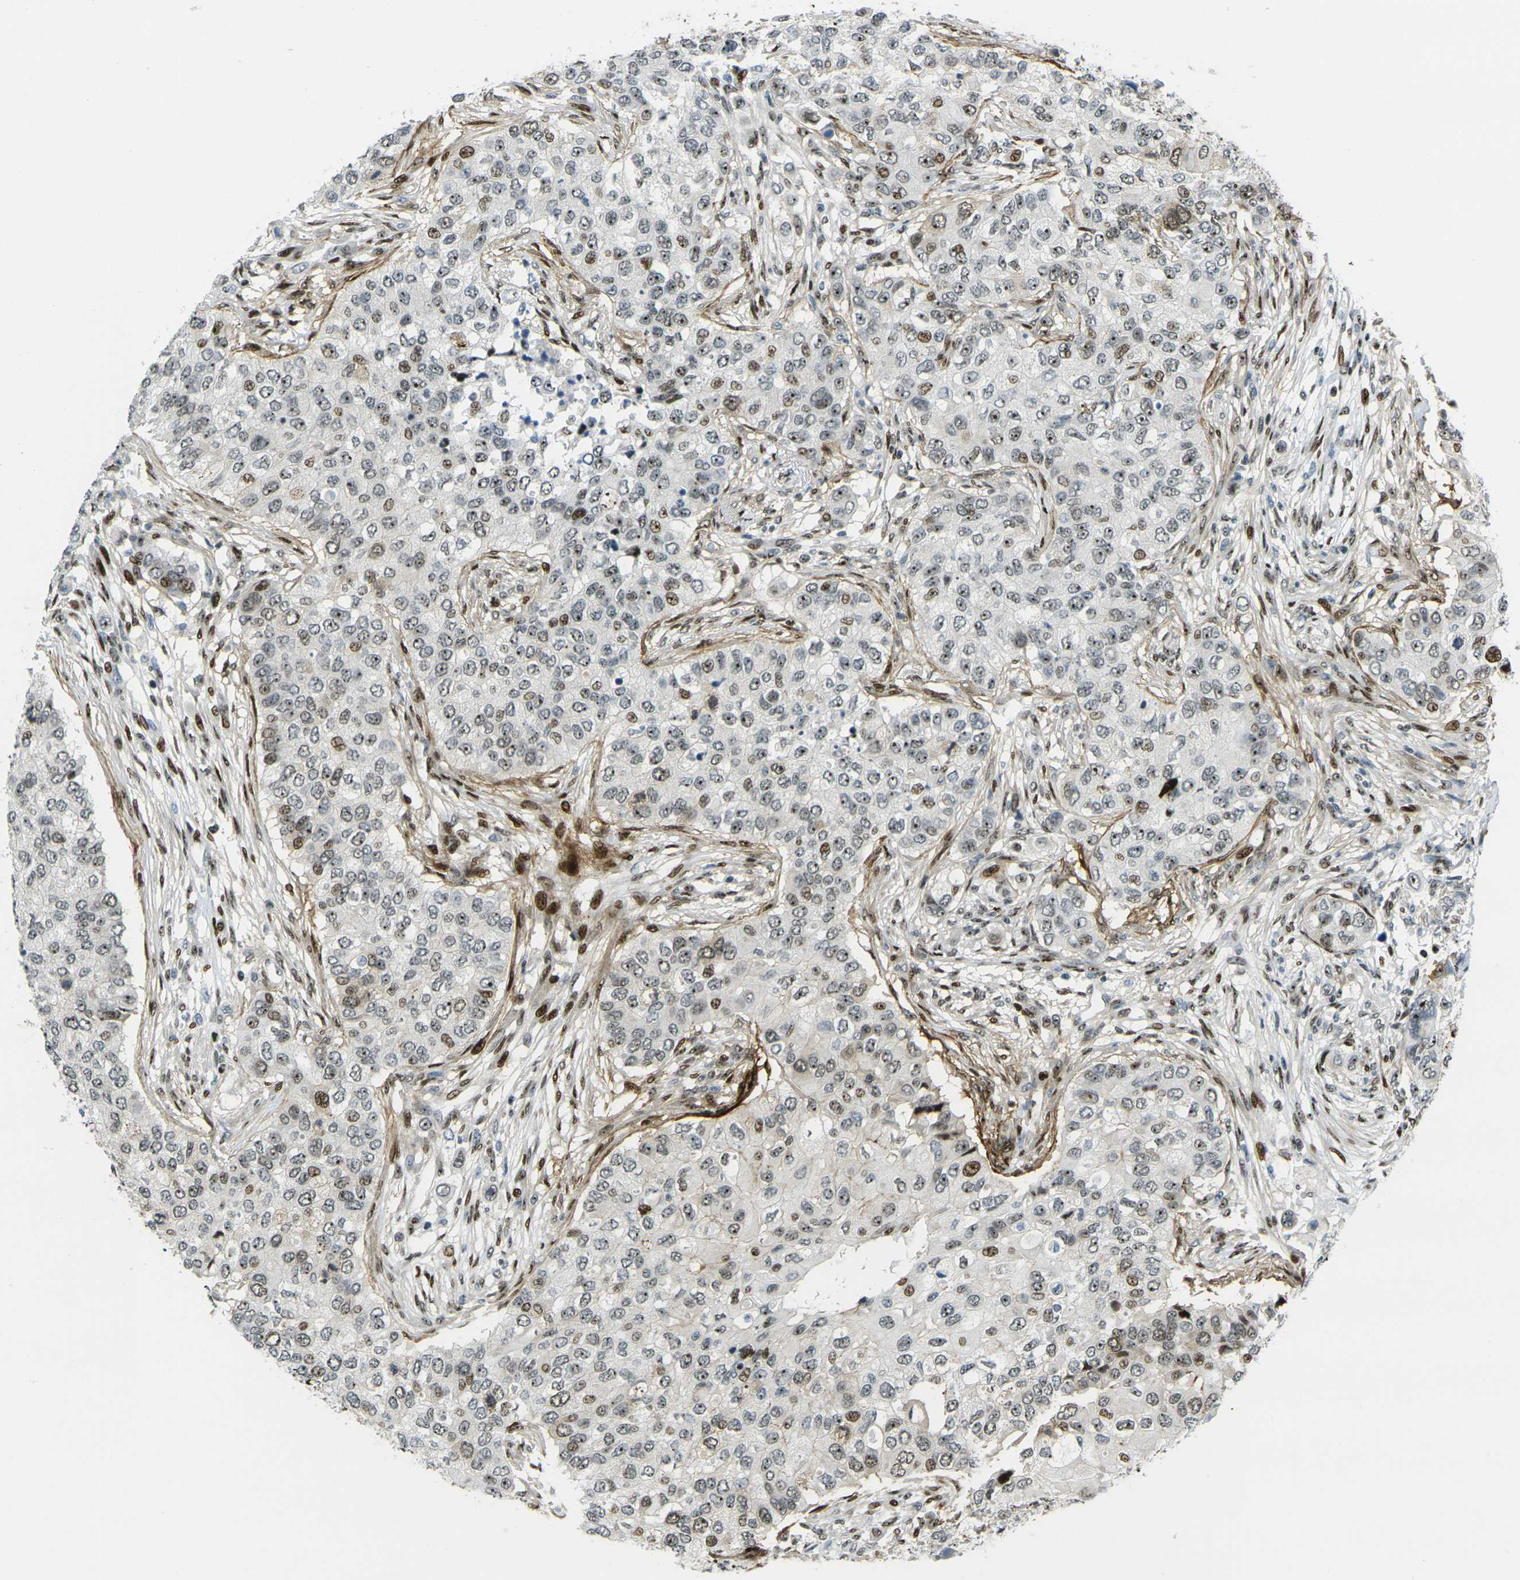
{"staining": {"intensity": "moderate", "quantity": ">75%", "location": "nuclear"}, "tissue": "breast cancer", "cell_type": "Tumor cells", "image_type": "cancer", "snomed": [{"axis": "morphology", "description": "Normal tissue, NOS"}, {"axis": "morphology", "description": "Duct carcinoma"}, {"axis": "topography", "description": "Breast"}], "caption": "Tumor cells reveal medium levels of moderate nuclear staining in approximately >75% of cells in breast intraductal carcinoma. The staining was performed using DAB to visualize the protein expression in brown, while the nuclei were stained in blue with hematoxylin (Magnification: 20x).", "gene": "UBE2C", "patient": {"sex": "female", "age": 49}}